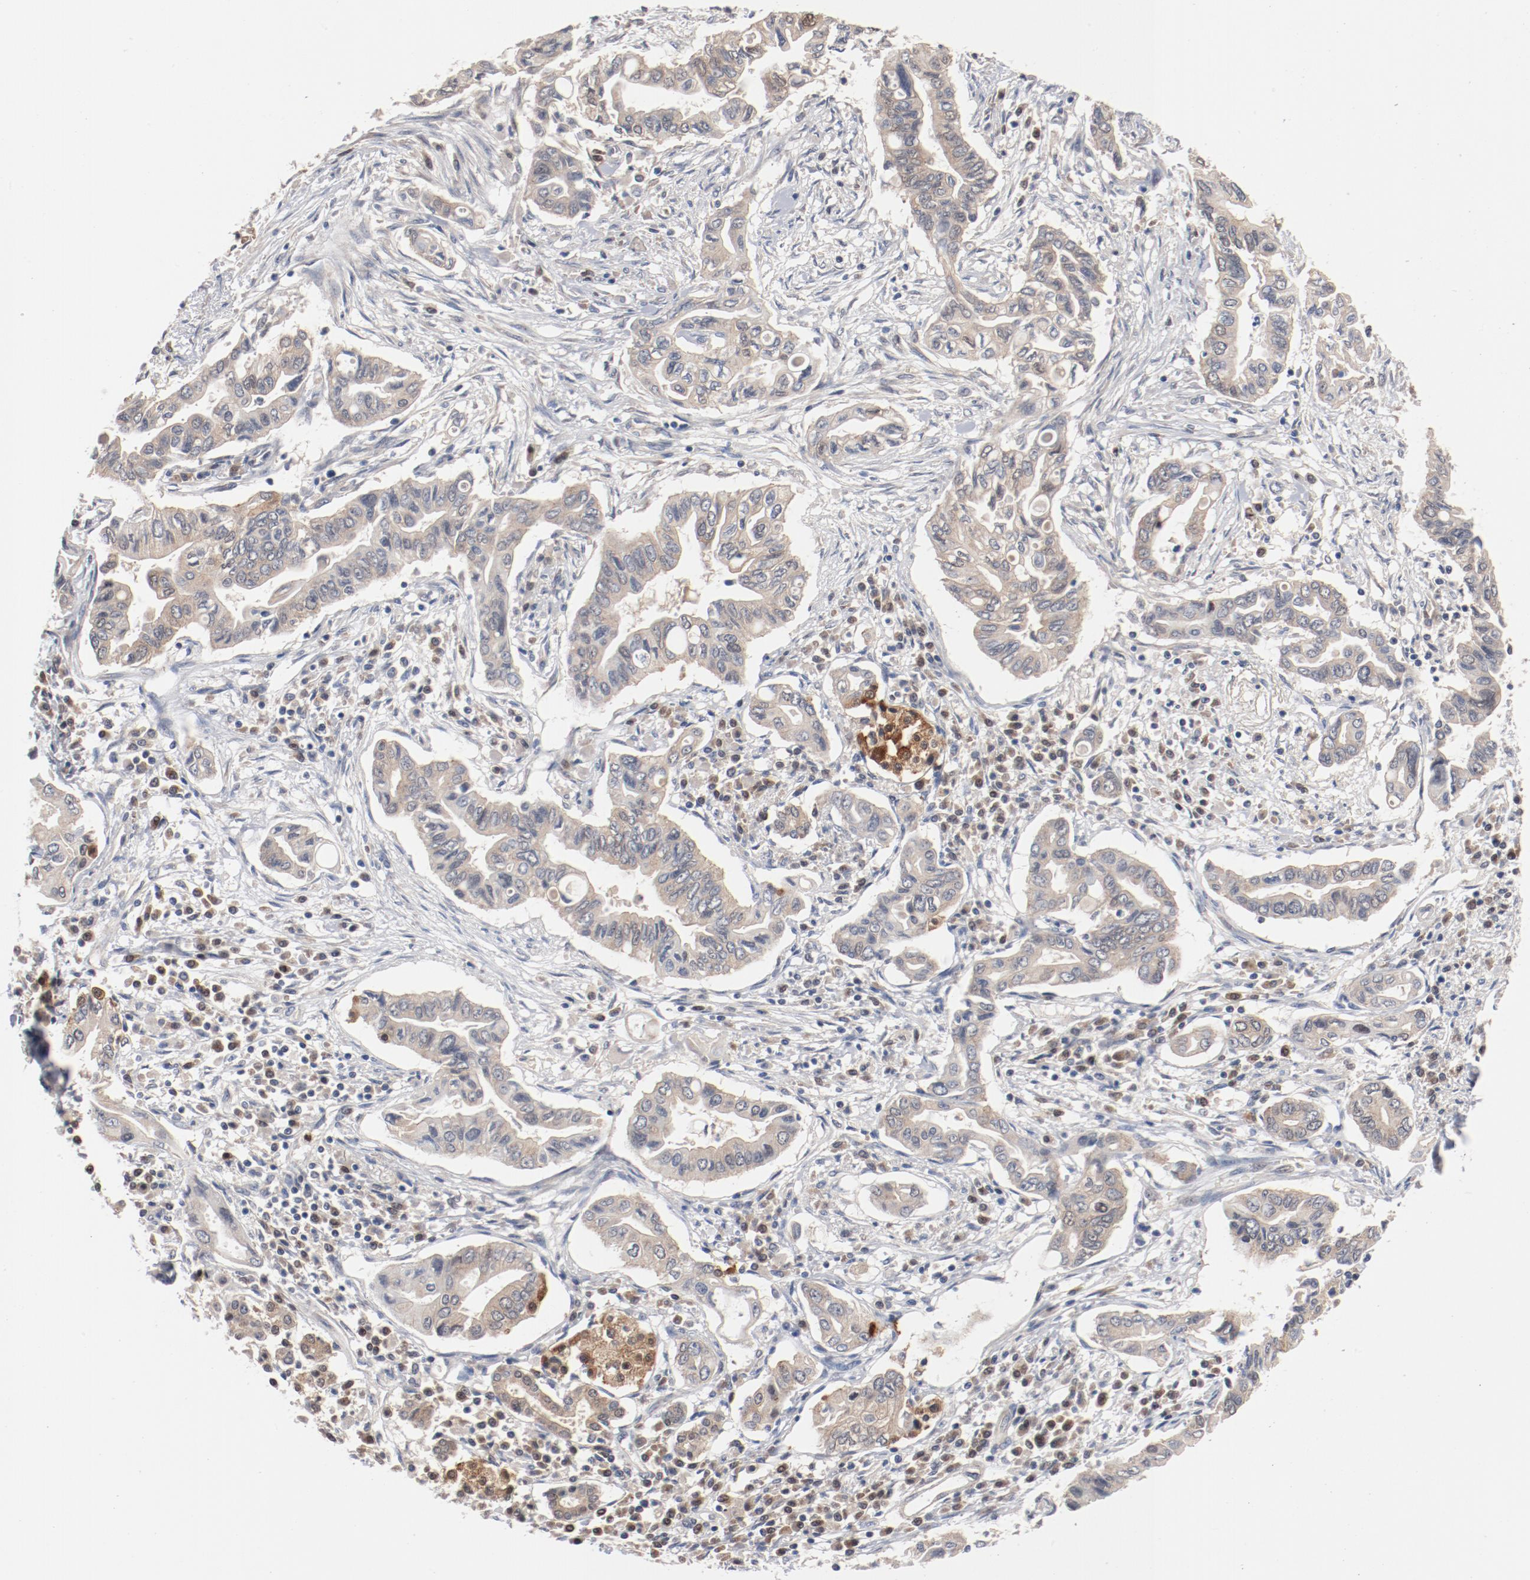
{"staining": {"intensity": "weak", "quantity": ">75%", "location": "cytoplasmic/membranous"}, "tissue": "pancreatic cancer", "cell_type": "Tumor cells", "image_type": "cancer", "snomed": [{"axis": "morphology", "description": "Adenocarcinoma, NOS"}, {"axis": "topography", "description": "Pancreas"}], "caption": "Brown immunohistochemical staining in human pancreatic cancer reveals weak cytoplasmic/membranous expression in approximately >75% of tumor cells.", "gene": "RNASE11", "patient": {"sex": "female", "age": 57}}